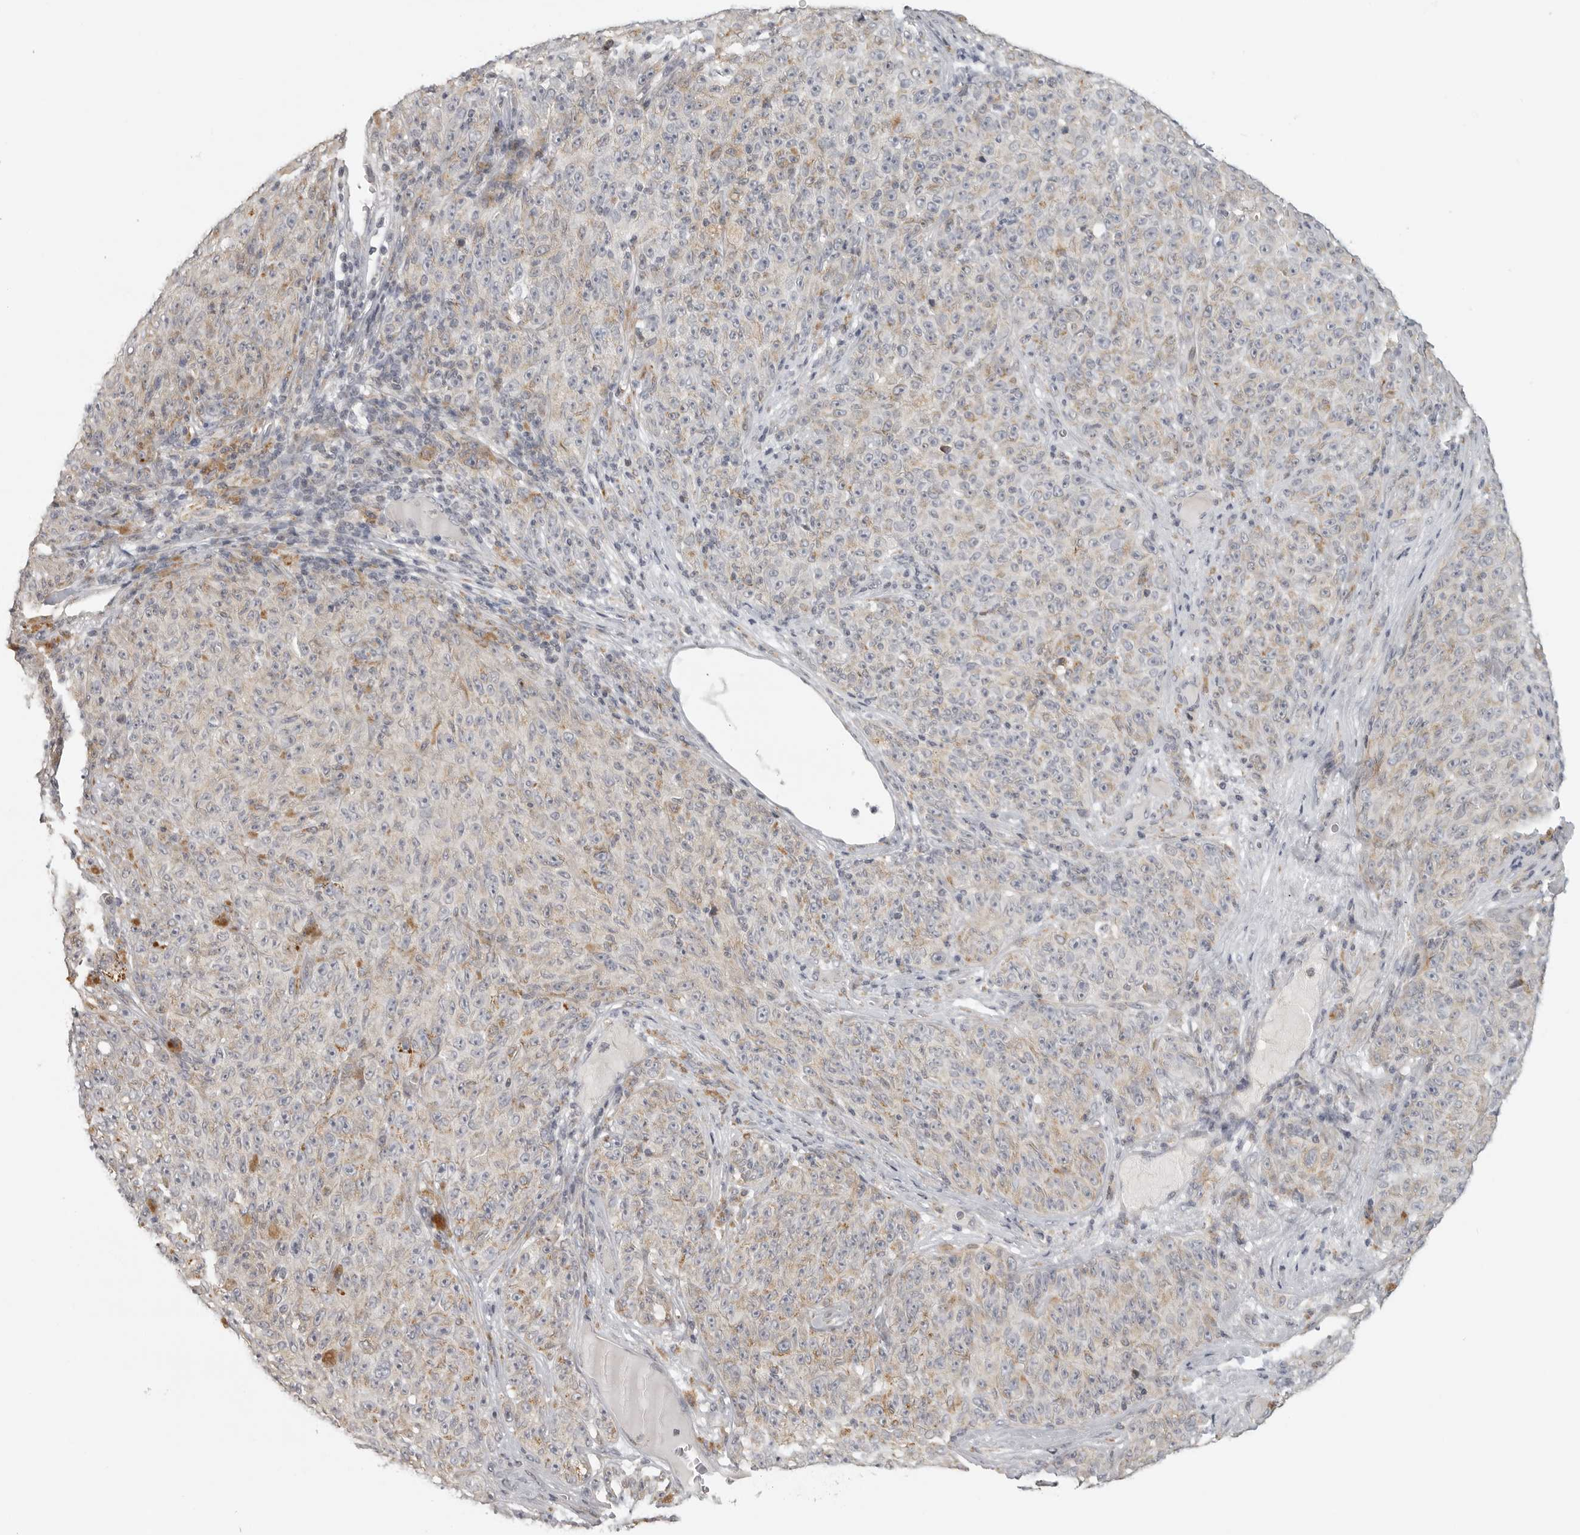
{"staining": {"intensity": "weak", "quantity": "25%-75%", "location": "cytoplasmic/membranous"}, "tissue": "melanoma", "cell_type": "Tumor cells", "image_type": "cancer", "snomed": [{"axis": "morphology", "description": "Malignant melanoma, NOS"}, {"axis": "topography", "description": "Skin"}], "caption": "Weak cytoplasmic/membranous expression for a protein is identified in about 25%-75% of tumor cells of malignant melanoma using immunohistochemistry (IHC).", "gene": "RXFP3", "patient": {"sex": "female", "age": 82}}